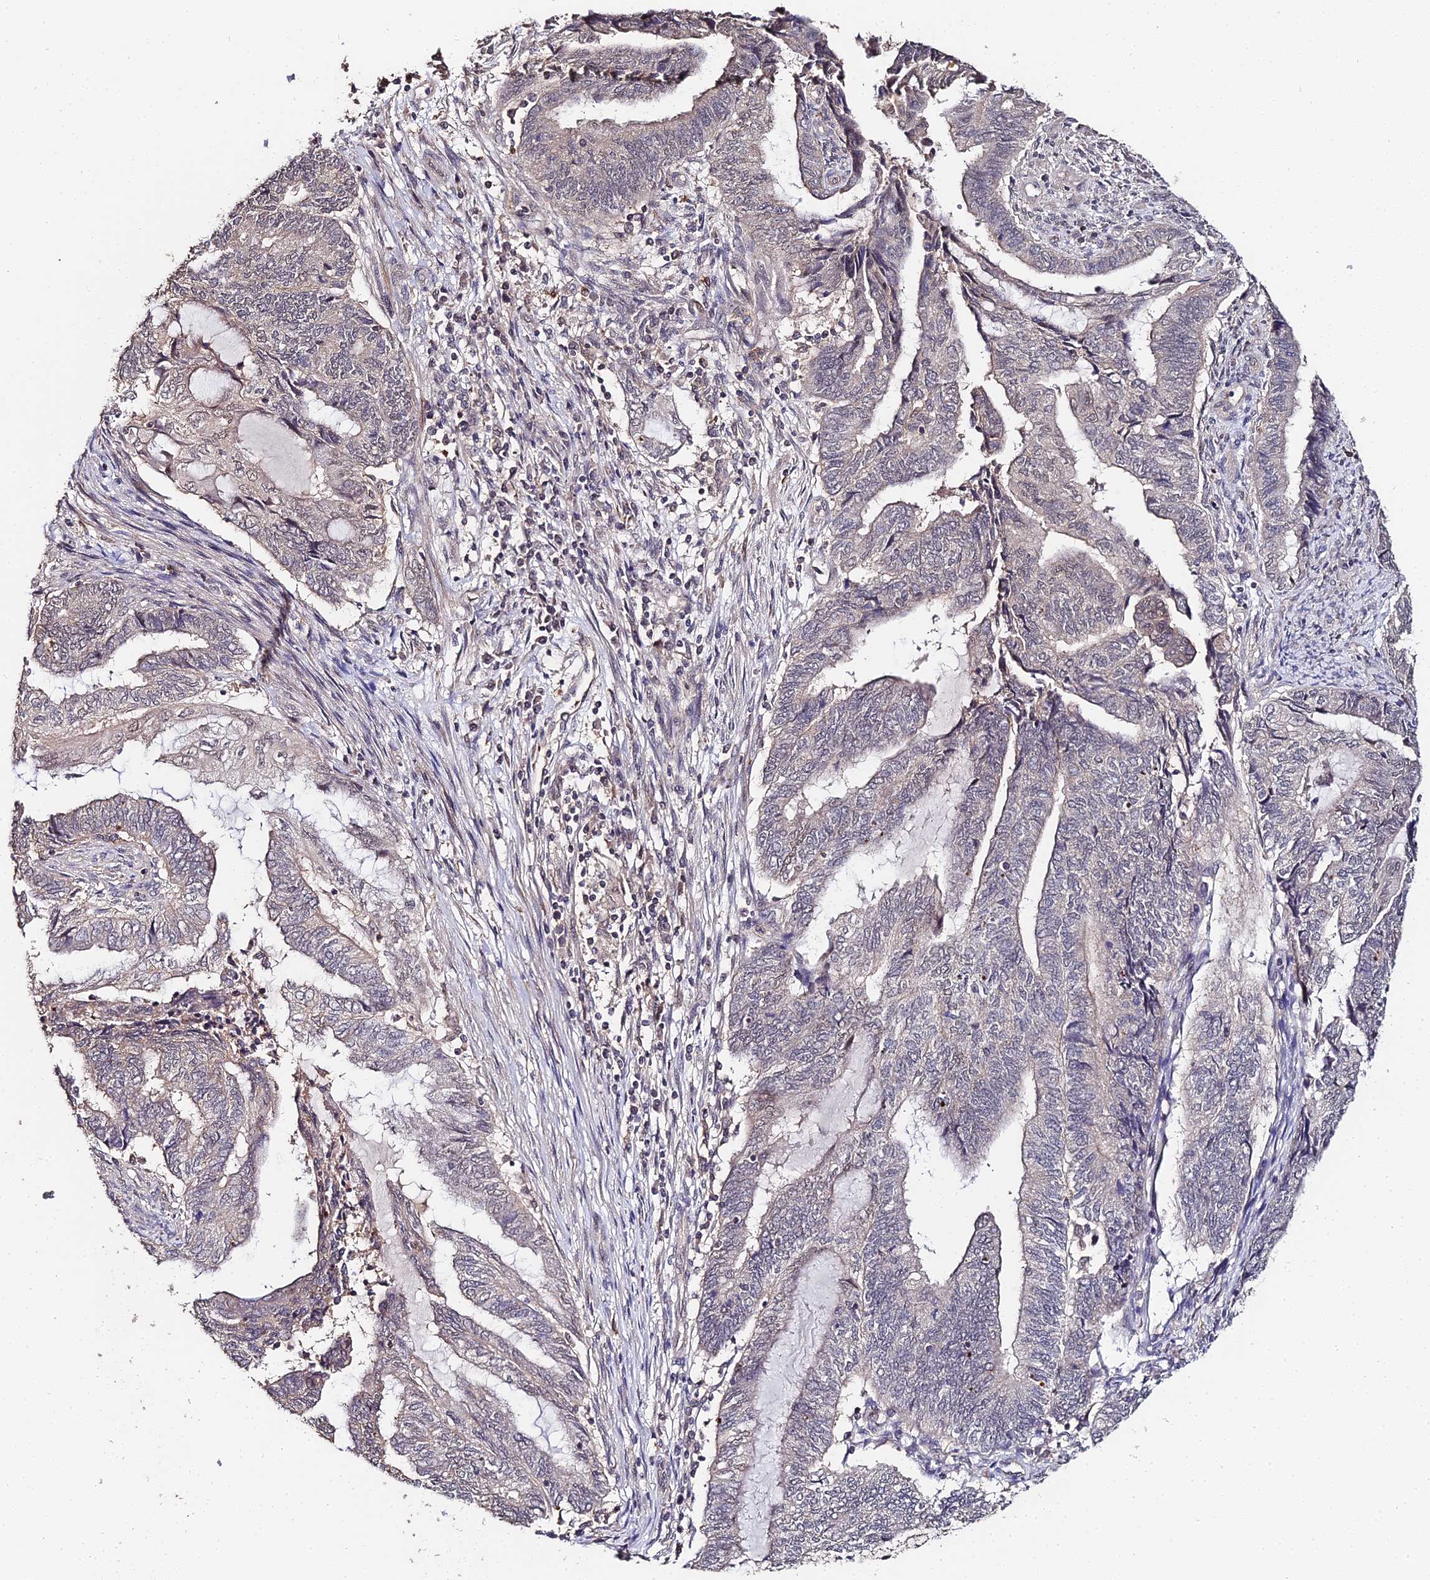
{"staining": {"intensity": "negative", "quantity": "none", "location": "none"}, "tissue": "endometrial cancer", "cell_type": "Tumor cells", "image_type": "cancer", "snomed": [{"axis": "morphology", "description": "Adenocarcinoma, NOS"}, {"axis": "topography", "description": "Uterus"}, {"axis": "topography", "description": "Endometrium"}], "caption": "Immunohistochemistry histopathology image of endometrial cancer (adenocarcinoma) stained for a protein (brown), which reveals no expression in tumor cells. (Immunohistochemistry (ihc), brightfield microscopy, high magnification).", "gene": "LSM5", "patient": {"sex": "female", "age": 70}}